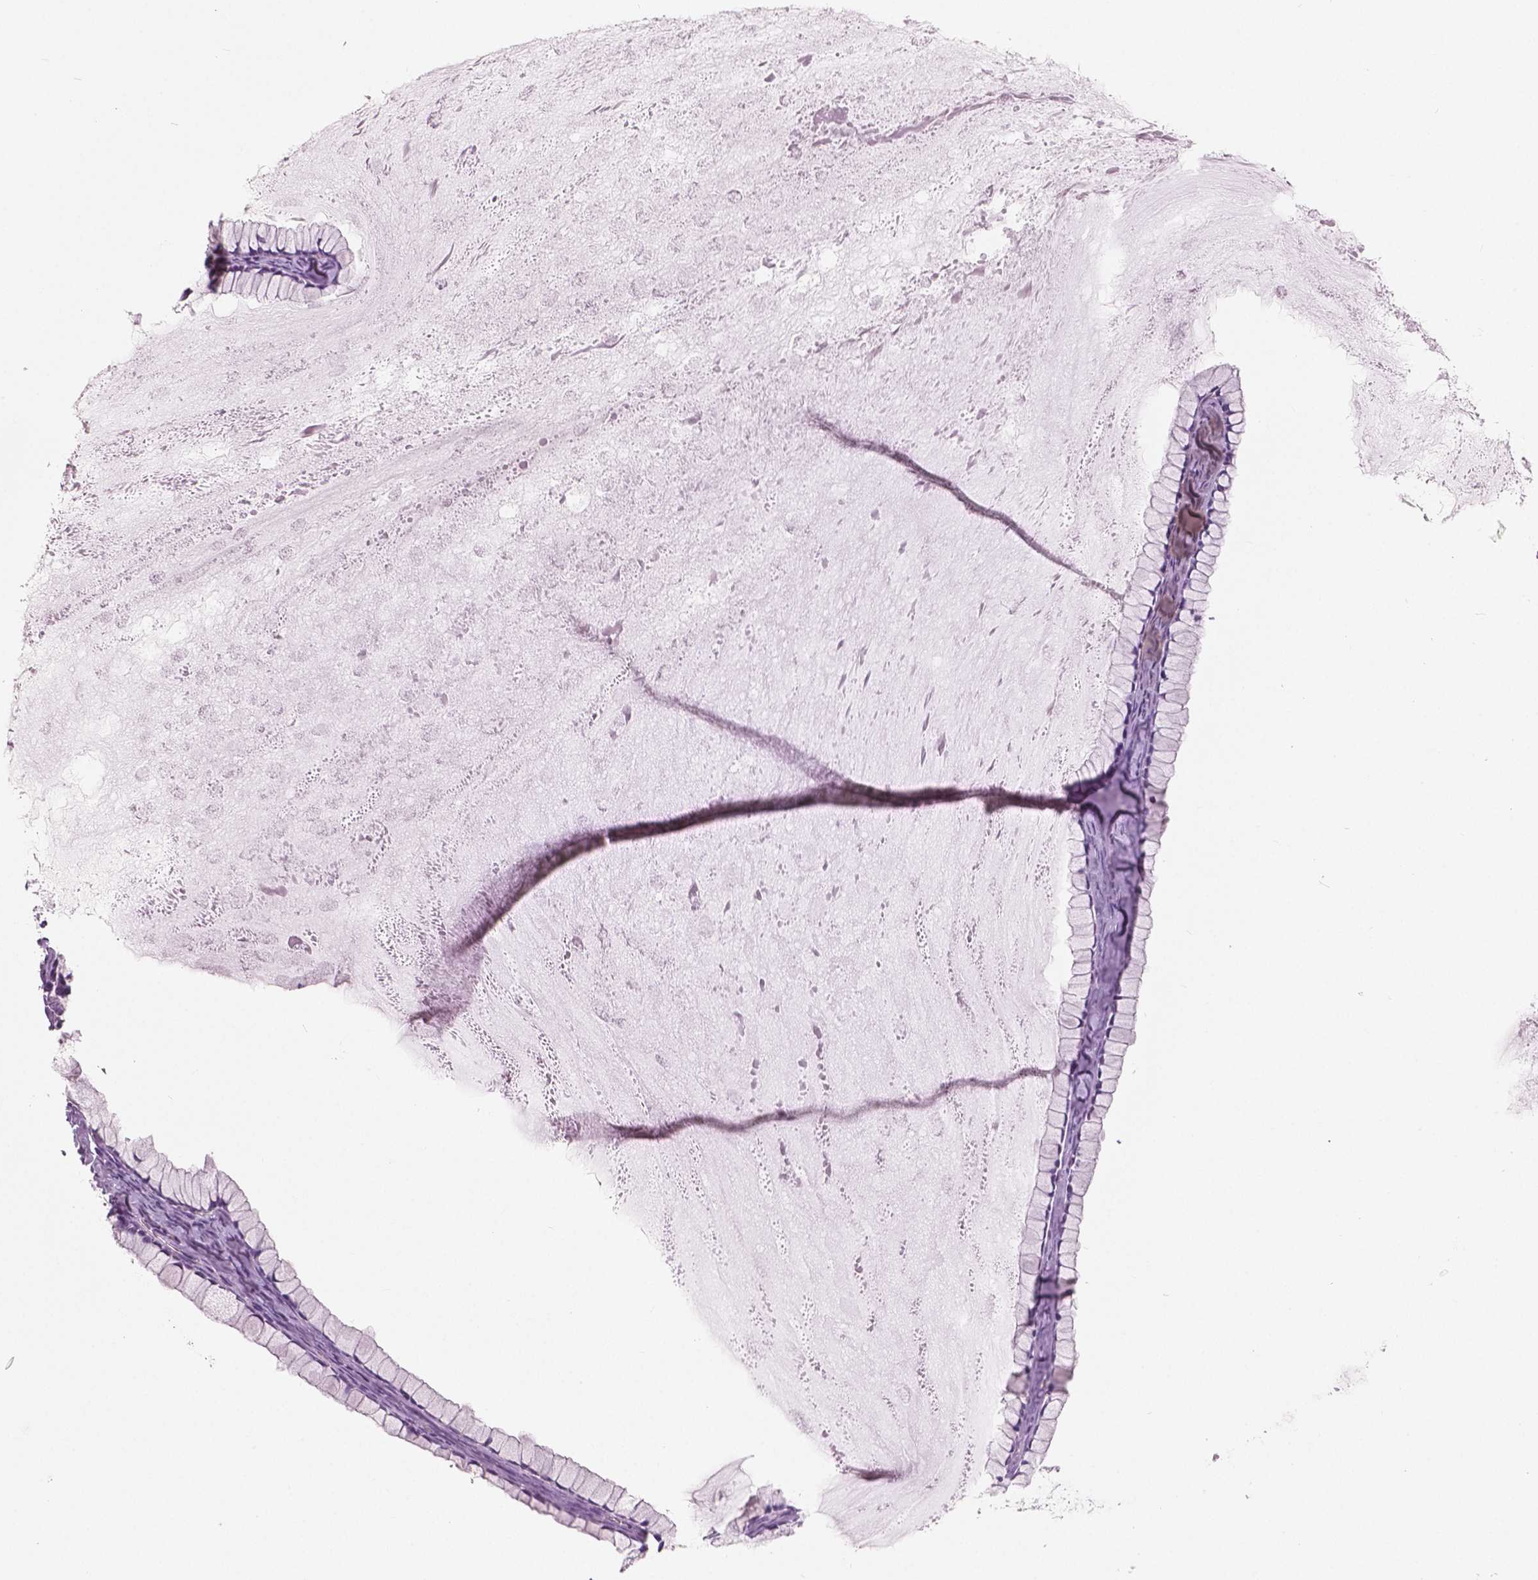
{"staining": {"intensity": "negative", "quantity": "none", "location": "none"}, "tissue": "ovarian cancer", "cell_type": "Tumor cells", "image_type": "cancer", "snomed": [{"axis": "morphology", "description": "Cystadenocarcinoma, mucinous, NOS"}, {"axis": "topography", "description": "Ovary"}], "caption": "High magnification brightfield microscopy of ovarian cancer stained with DAB (brown) and counterstained with hematoxylin (blue): tumor cells show no significant staining. (DAB immunohistochemistry, high magnification).", "gene": "GALM", "patient": {"sex": "female", "age": 41}}